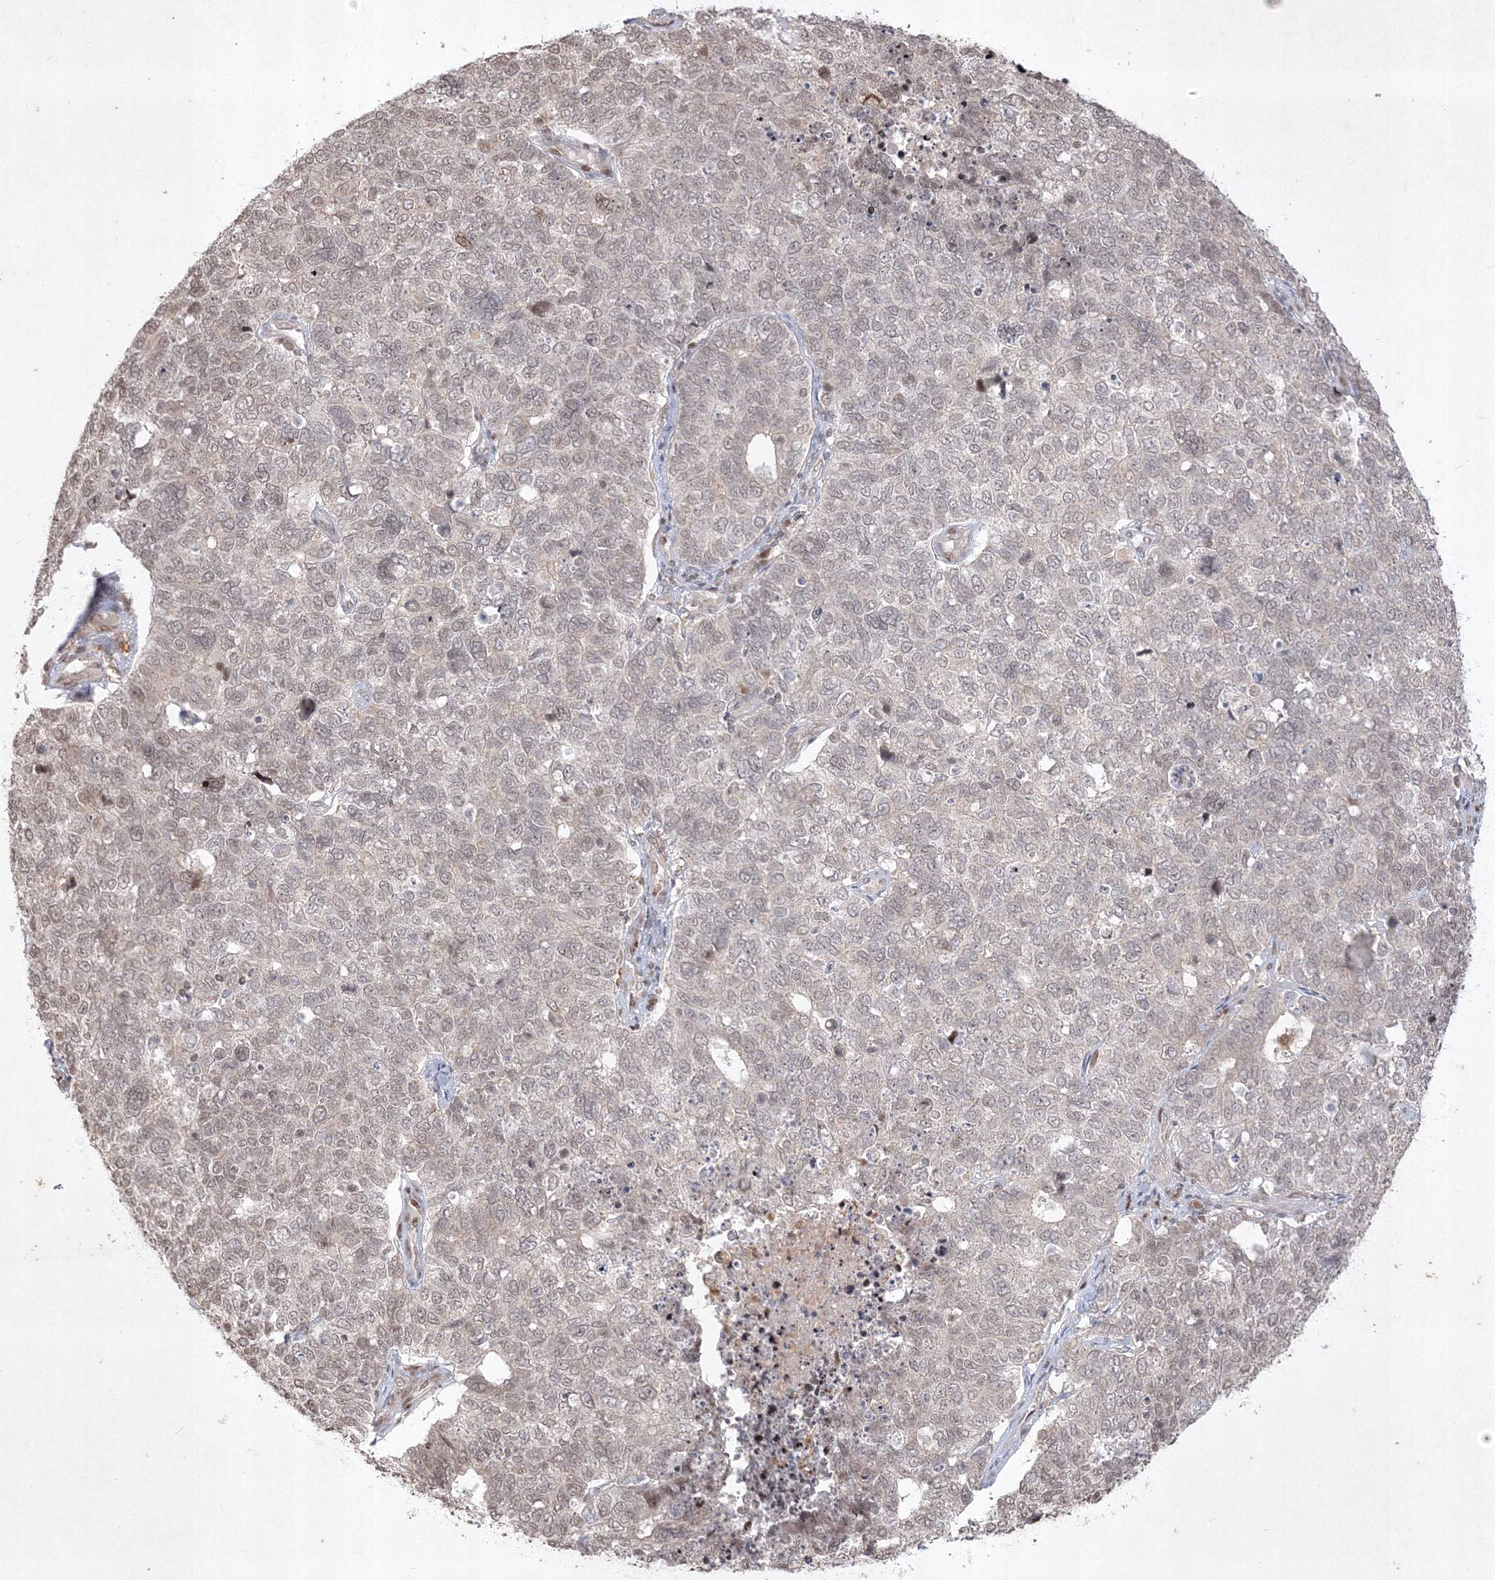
{"staining": {"intensity": "weak", "quantity": "<25%", "location": "nuclear"}, "tissue": "cervical cancer", "cell_type": "Tumor cells", "image_type": "cancer", "snomed": [{"axis": "morphology", "description": "Squamous cell carcinoma, NOS"}, {"axis": "topography", "description": "Cervix"}], "caption": "The histopathology image displays no significant expression in tumor cells of cervical cancer (squamous cell carcinoma).", "gene": "TAB1", "patient": {"sex": "female", "age": 63}}